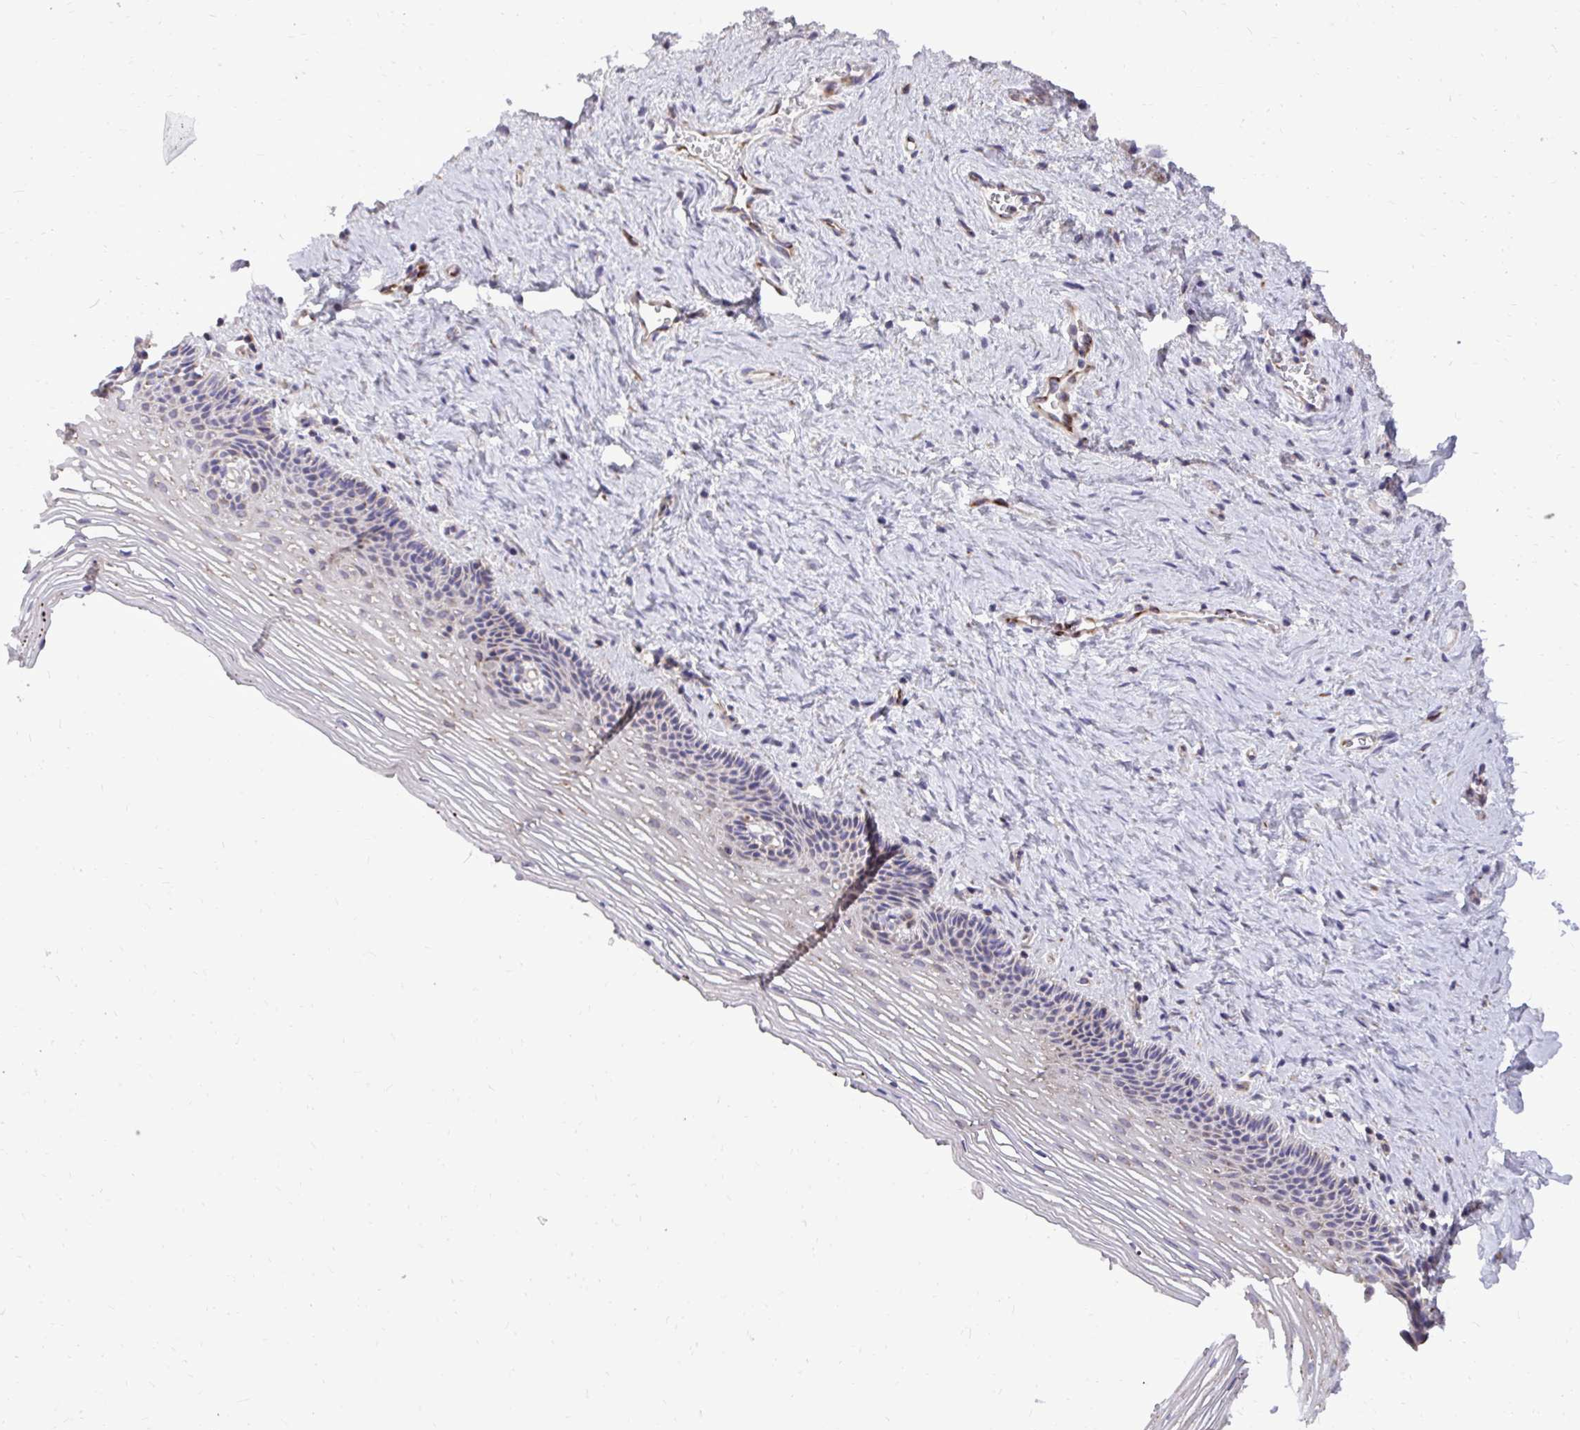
{"staining": {"intensity": "weak", "quantity": "<25%", "location": "cytoplasmic/membranous"}, "tissue": "vagina", "cell_type": "Squamous epithelial cells", "image_type": "normal", "snomed": [{"axis": "morphology", "description": "Normal tissue, NOS"}, {"axis": "topography", "description": "Vagina"}, {"axis": "topography", "description": "Cervix"}], "caption": "Photomicrograph shows no significant protein staining in squamous epithelial cells of unremarkable vagina. (IHC, brightfield microscopy, high magnification).", "gene": "ABCC3", "patient": {"sex": "female", "age": 37}}